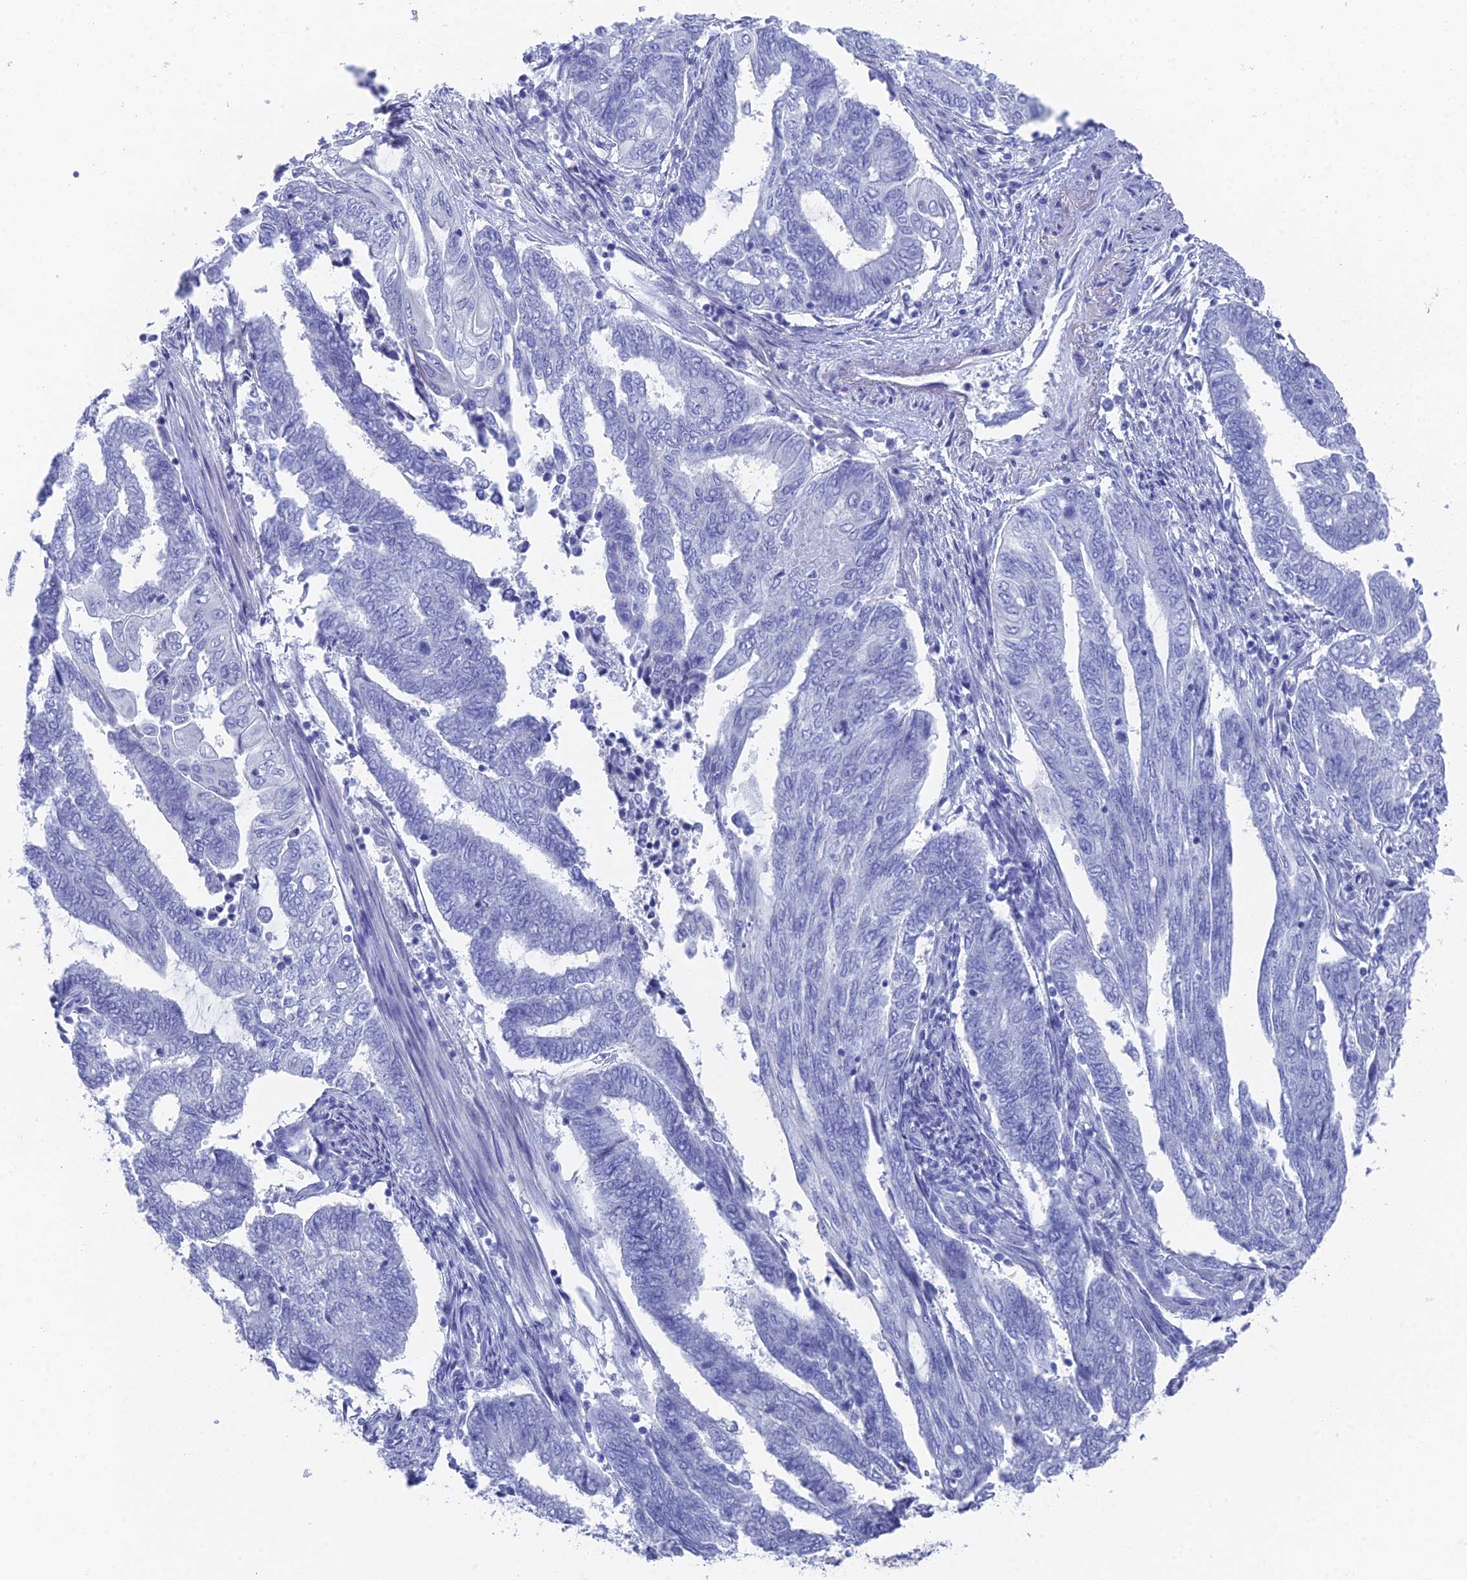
{"staining": {"intensity": "negative", "quantity": "none", "location": "none"}, "tissue": "endometrial cancer", "cell_type": "Tumor cells", "image_type": "cancer", "snomed": [{"axis": "morphology", "description": "Adenocarcinoma, NOS"}, {"axis": "topography", "description": "Uterus"}, {"axis": "topography", "description": "Endometrium"}], "caption": "Endometrial cancer (adenocarcinoma) stained for a protein using IHC exhibits no positivity tumor cells.", "gene": "ENPP3", "patient": {"sex": "female", "age": 70}}